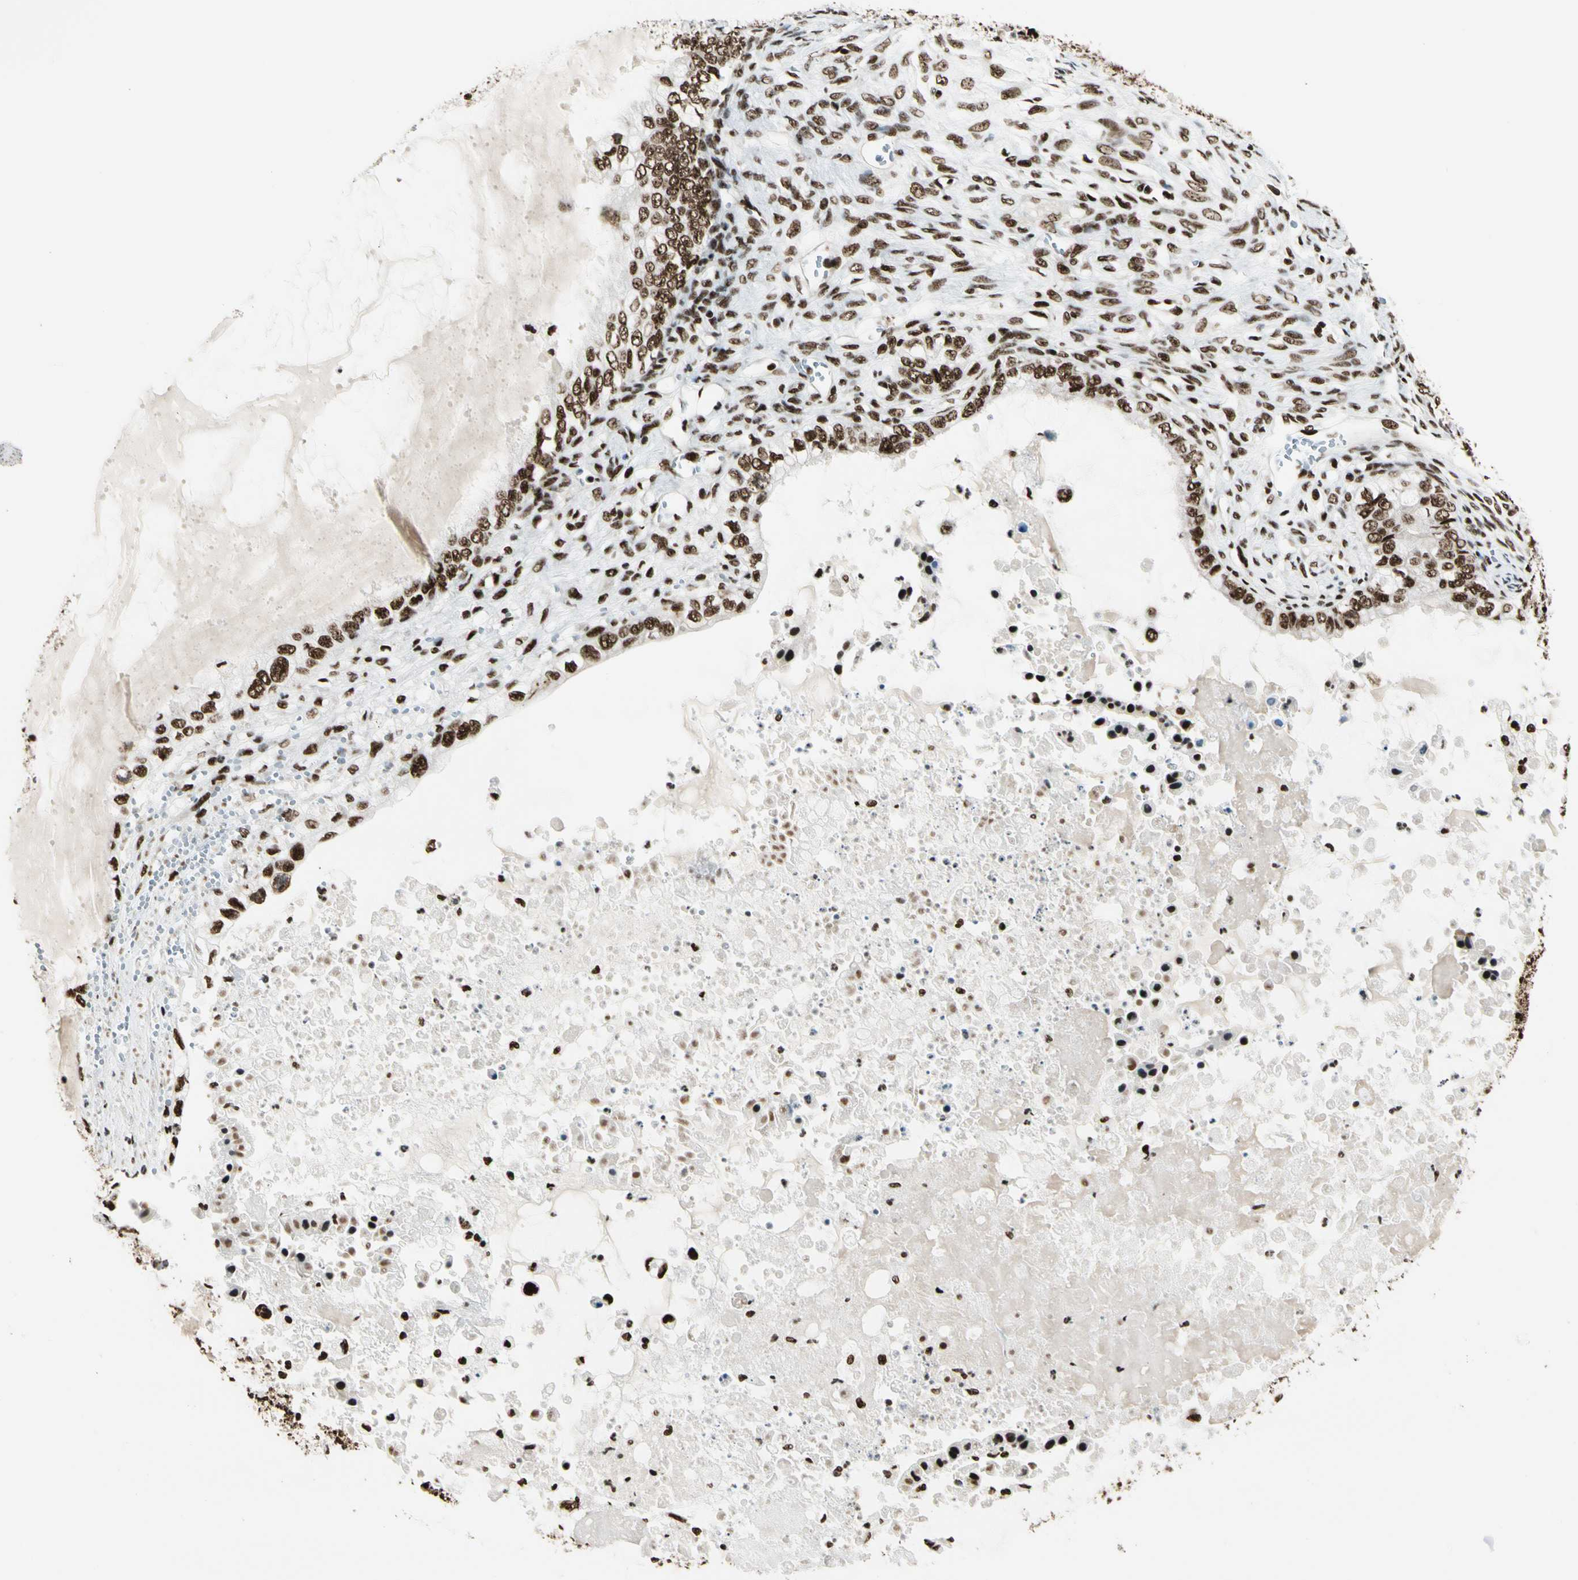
{"staining": {"intensity": "strong", "quantity": ">75%", "location": "nuclear"}, "tissue": "ovarian cancer", "cell_type": "Tumor cells", "image_type": "cancer", "snomed": [{"axis": "morphology", "description": "Cystadenocarcinoma, mucinous, NOS"}, {"axis": "topography", "description": "Ovary"}], "caption": "Immunohistochemistry (IHC) of mucinous cystadenocarcinoma (ovarian) exhibits high levels of strong nuclear staining in approximately >75% of tumor cells.", "gene": "CCAR1", "patient": {"sex": "female", "age": 80}}